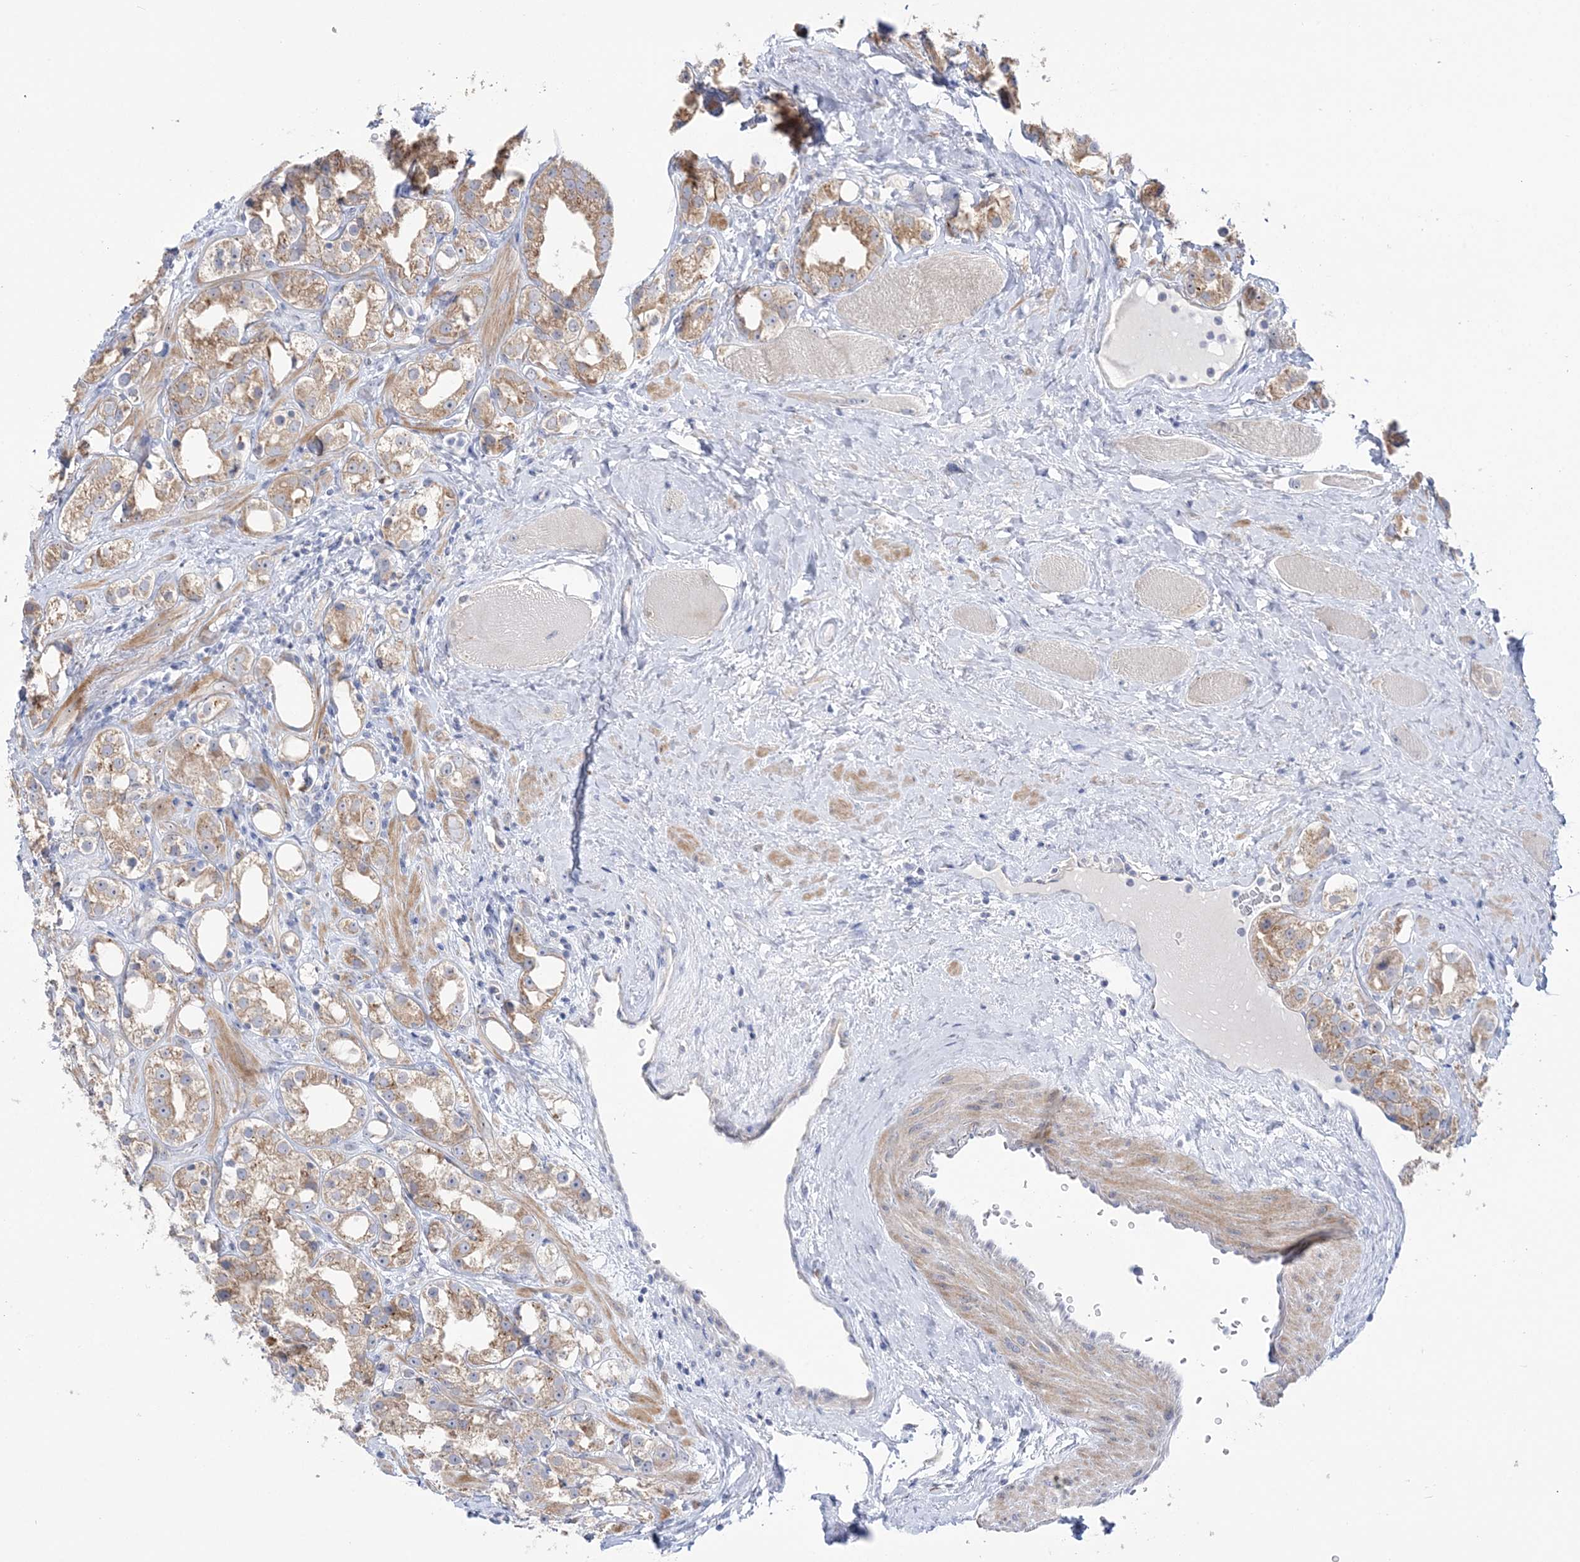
{"staining": {"intensity": "moderate", "quantity": ">75%", "location": "cytoplasmic/membranous"}, "tissue": "prostate cancer", "cell_type": "Tumor cells", "image_type": "cancer", "snomed": [{"axis": "morphology", "description": "Adenocarcinoma, NOS"}, {"axis": "topography", "description": "Prostate"}], "caption": "Approximately >75% of tumor cells in adenocarcinoma (prostate) exhibit moderate cytoplasmic/membranous protein positivity as visualized by brown immunohistochemical staining.", "gene": "MMADHC", "patient": {"sex": "male", "age": 79}}